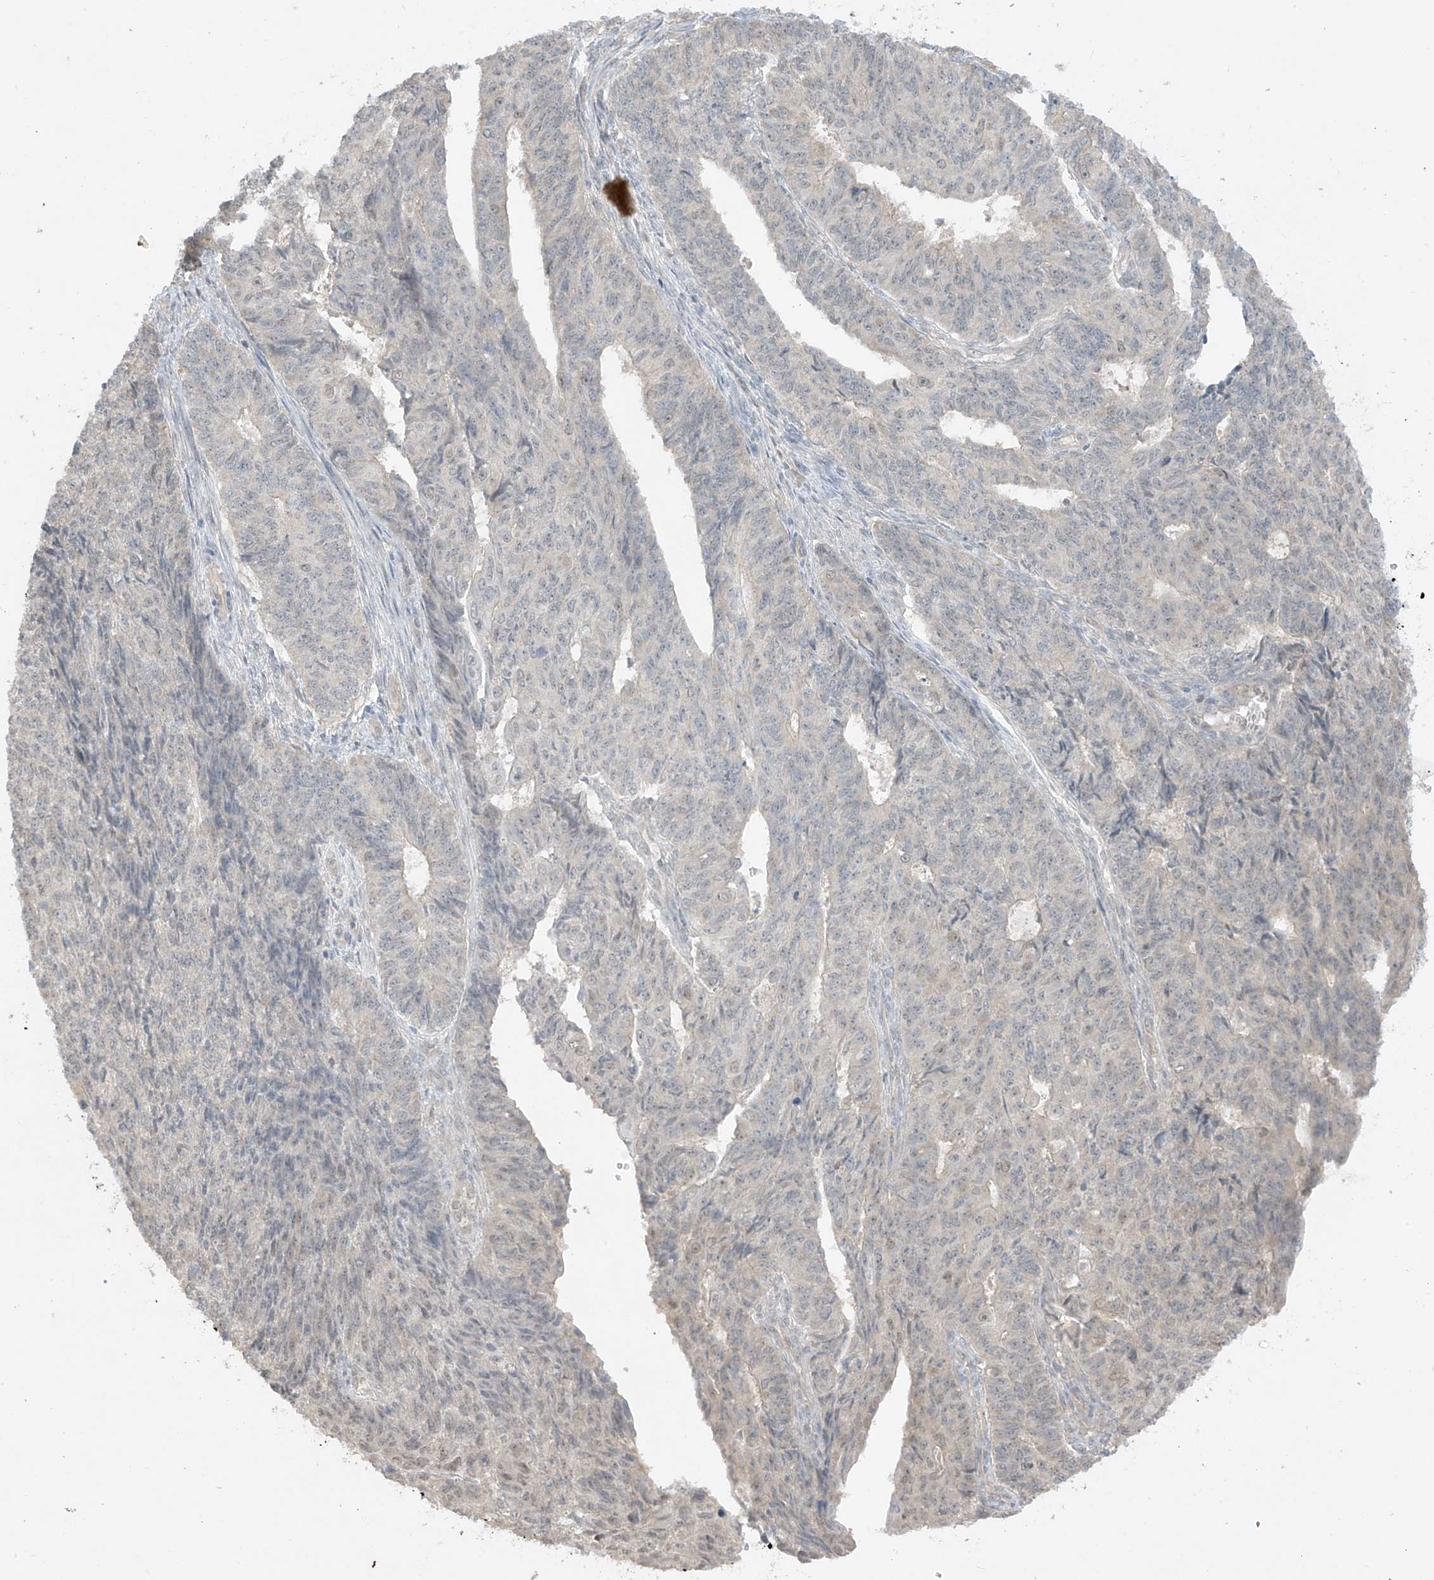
{"staining": {"intensity": "negative", "quantity": "none", "location": "none"}, "tissue": "endometrial cancer", "cell_type": "Tumor cells", "image_type": "cancer", "snomed": [{"axis": "morphology", "description": "Adenocarcinoma, NOS"}, {"axis": "topography", "description": "Endometrium"}], "caption": "Photomicrograph shows no significant protein expression in tumor cells of endometrial cancer.", "gene": "ANGEL2", "patient": {"sex": "female", "age": 32}}